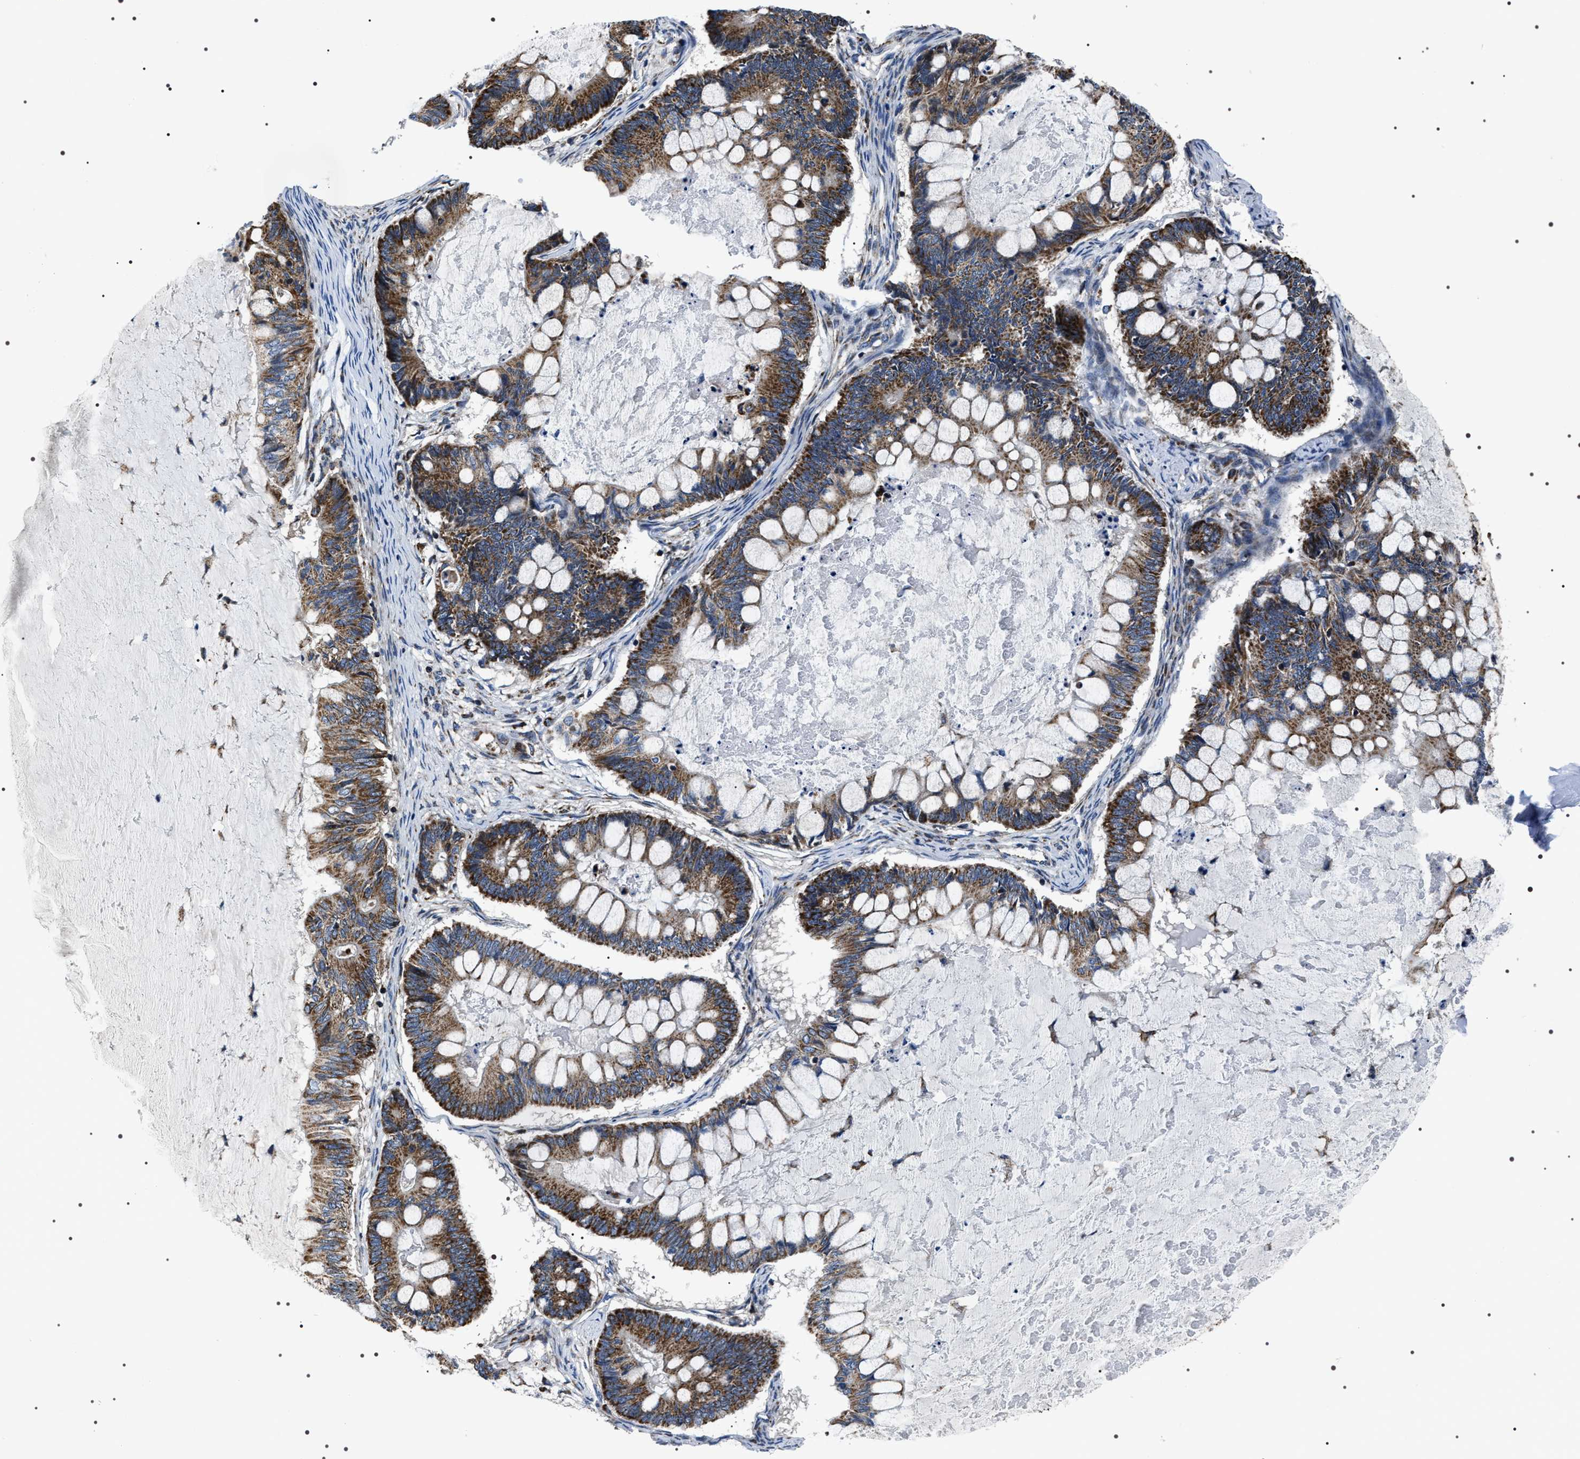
{"staining": {"intensity": "strong", "quantity": ">75%", "location": "cytoplasmic/membranous"}, "tissue": "ovarian cancer", "cell_type": "Tumor cells", "image_type": "cancer", "snomed": [{"axis": "morphology", "description": "Cystadenocarcinoma, mucinous, NOS"}, {"axis": "topography", "description": "Ovary"}], "caption": "There is high levels of strong cytoplasmic/membranous expression in tumor cells of mucinous cystadenocarcinoma (ovarian), as demonstrated by immunohistochemical staining (brown color).", "gene": "NTMT1", "patient": {"sex": "female", "age": 61}}